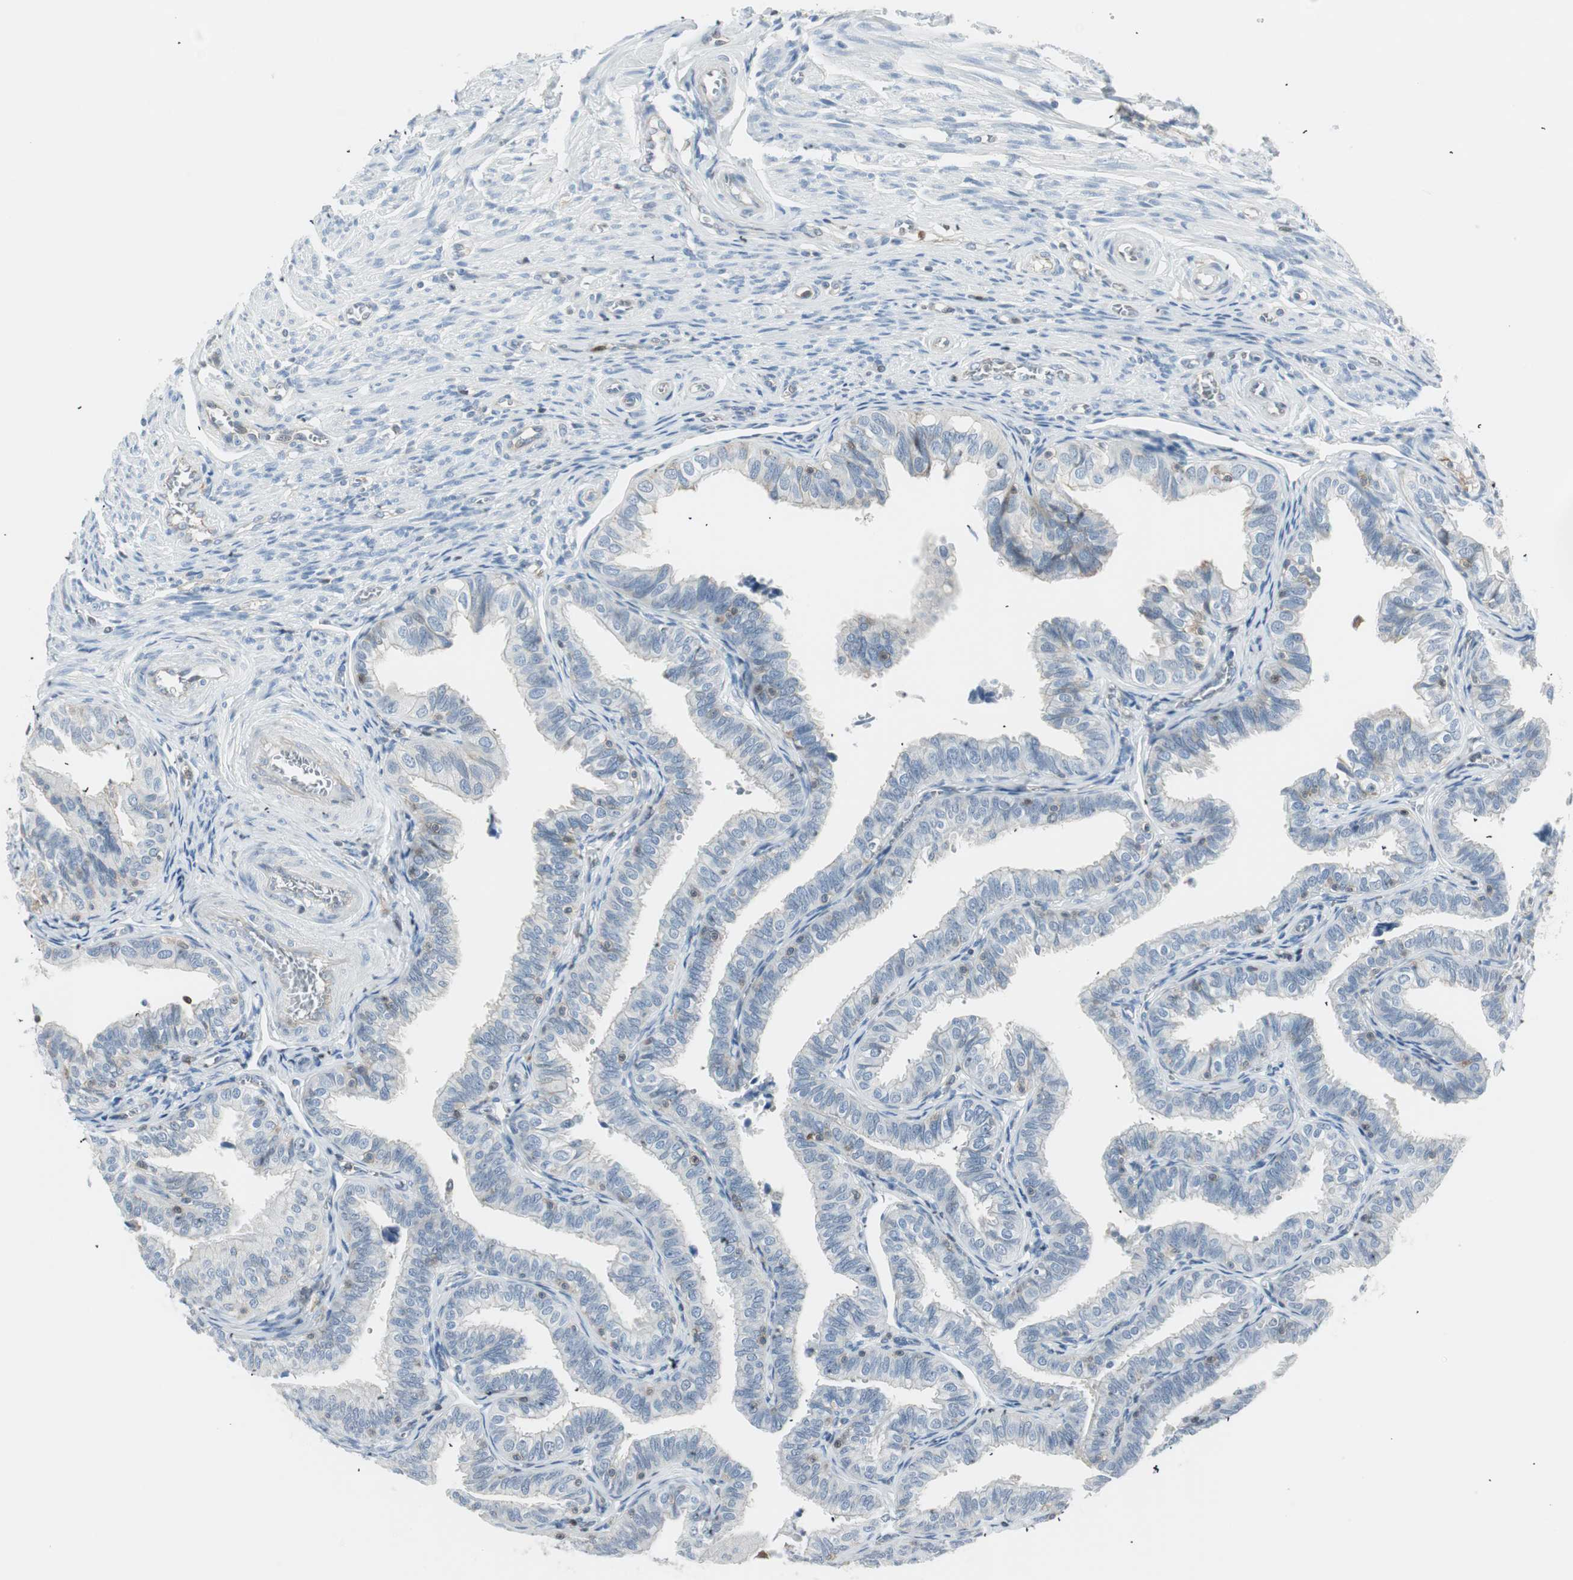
{"staining": {"intensity": "weak", "quantity": ">75%", "location": "cytoplasmic/membranous"}, "tissue": "fallopian tube", "cell_type": "Glandular cells", "image_type": "normal", "snomed": [{"axis": "morphology", "description": "Normal tissue, NOS"}, {"axis": "topography", "description": "Fallopian tube"}], "caption": "Unremarkable fallopian tube was stained to show a protein in brown. There is low levels of weak cytoplasmic/membranous staining in about >75% of glandular cells. (Brightfield microscopy of DAB IHC at high magnification).", "gene": "PPP1CA", "patient": {"sex": "female", "age": 46}}